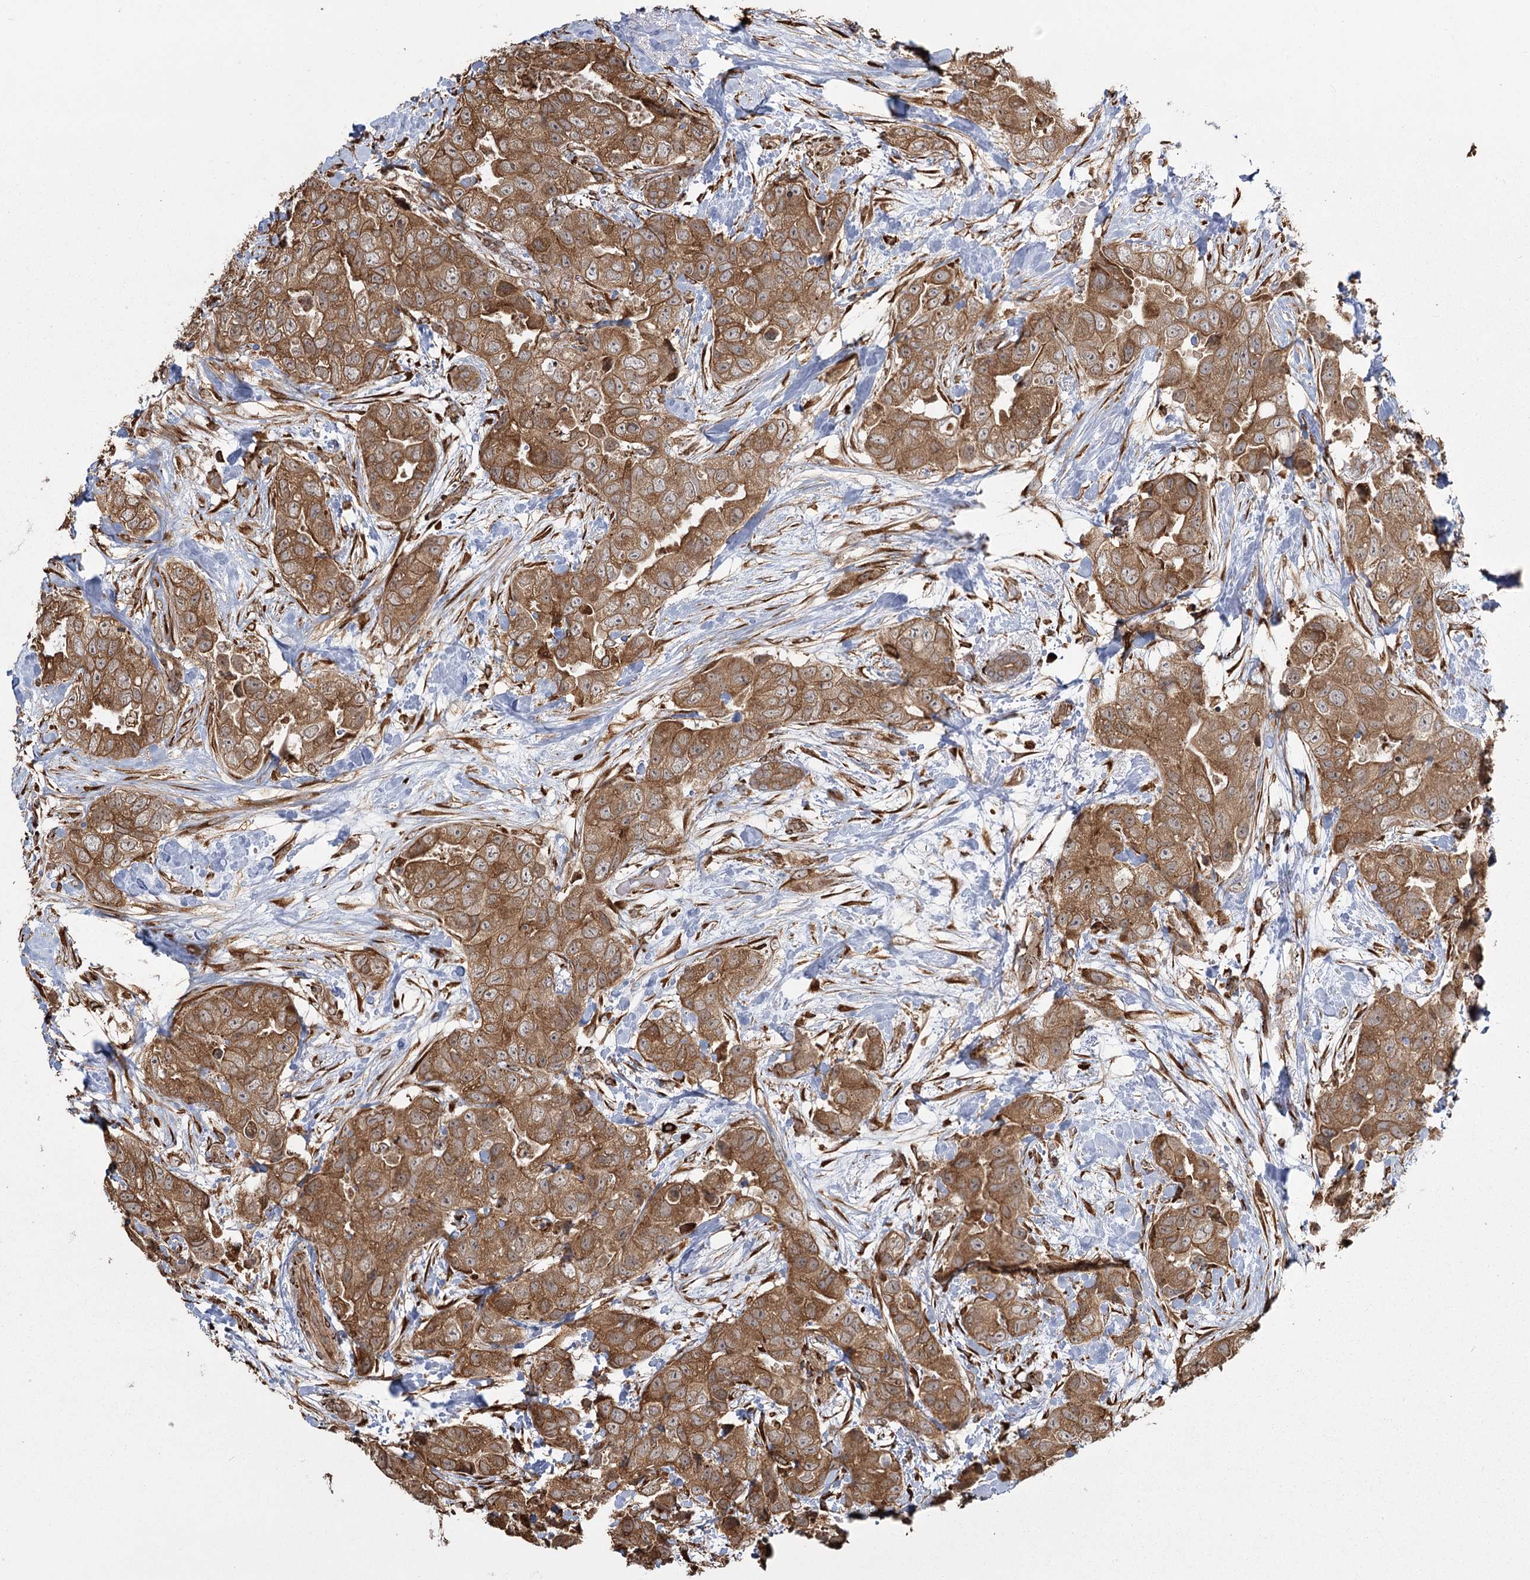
{"staining": {"intensity": "moderate", "quantity": ">75%", "location": "cytoplasmic/membranous"}, "tissue": "breast cancer", "cell_type": "Tumor cells", "image_type": "cancer", "snomed": [{"axis": "morphology", "description": "Duct carcinoma"}, {"axis": "topography", "description": "Breast"}], "caption": "Infiltrating ductal carcinoma (breast) was stained to show a protein in brown. There is medium levels of moderate cytoplasmic/membranous expression in about >75% of tumor cells.", "gene": "FAM13A", "patient": {"sex": "female", "age": 62}}